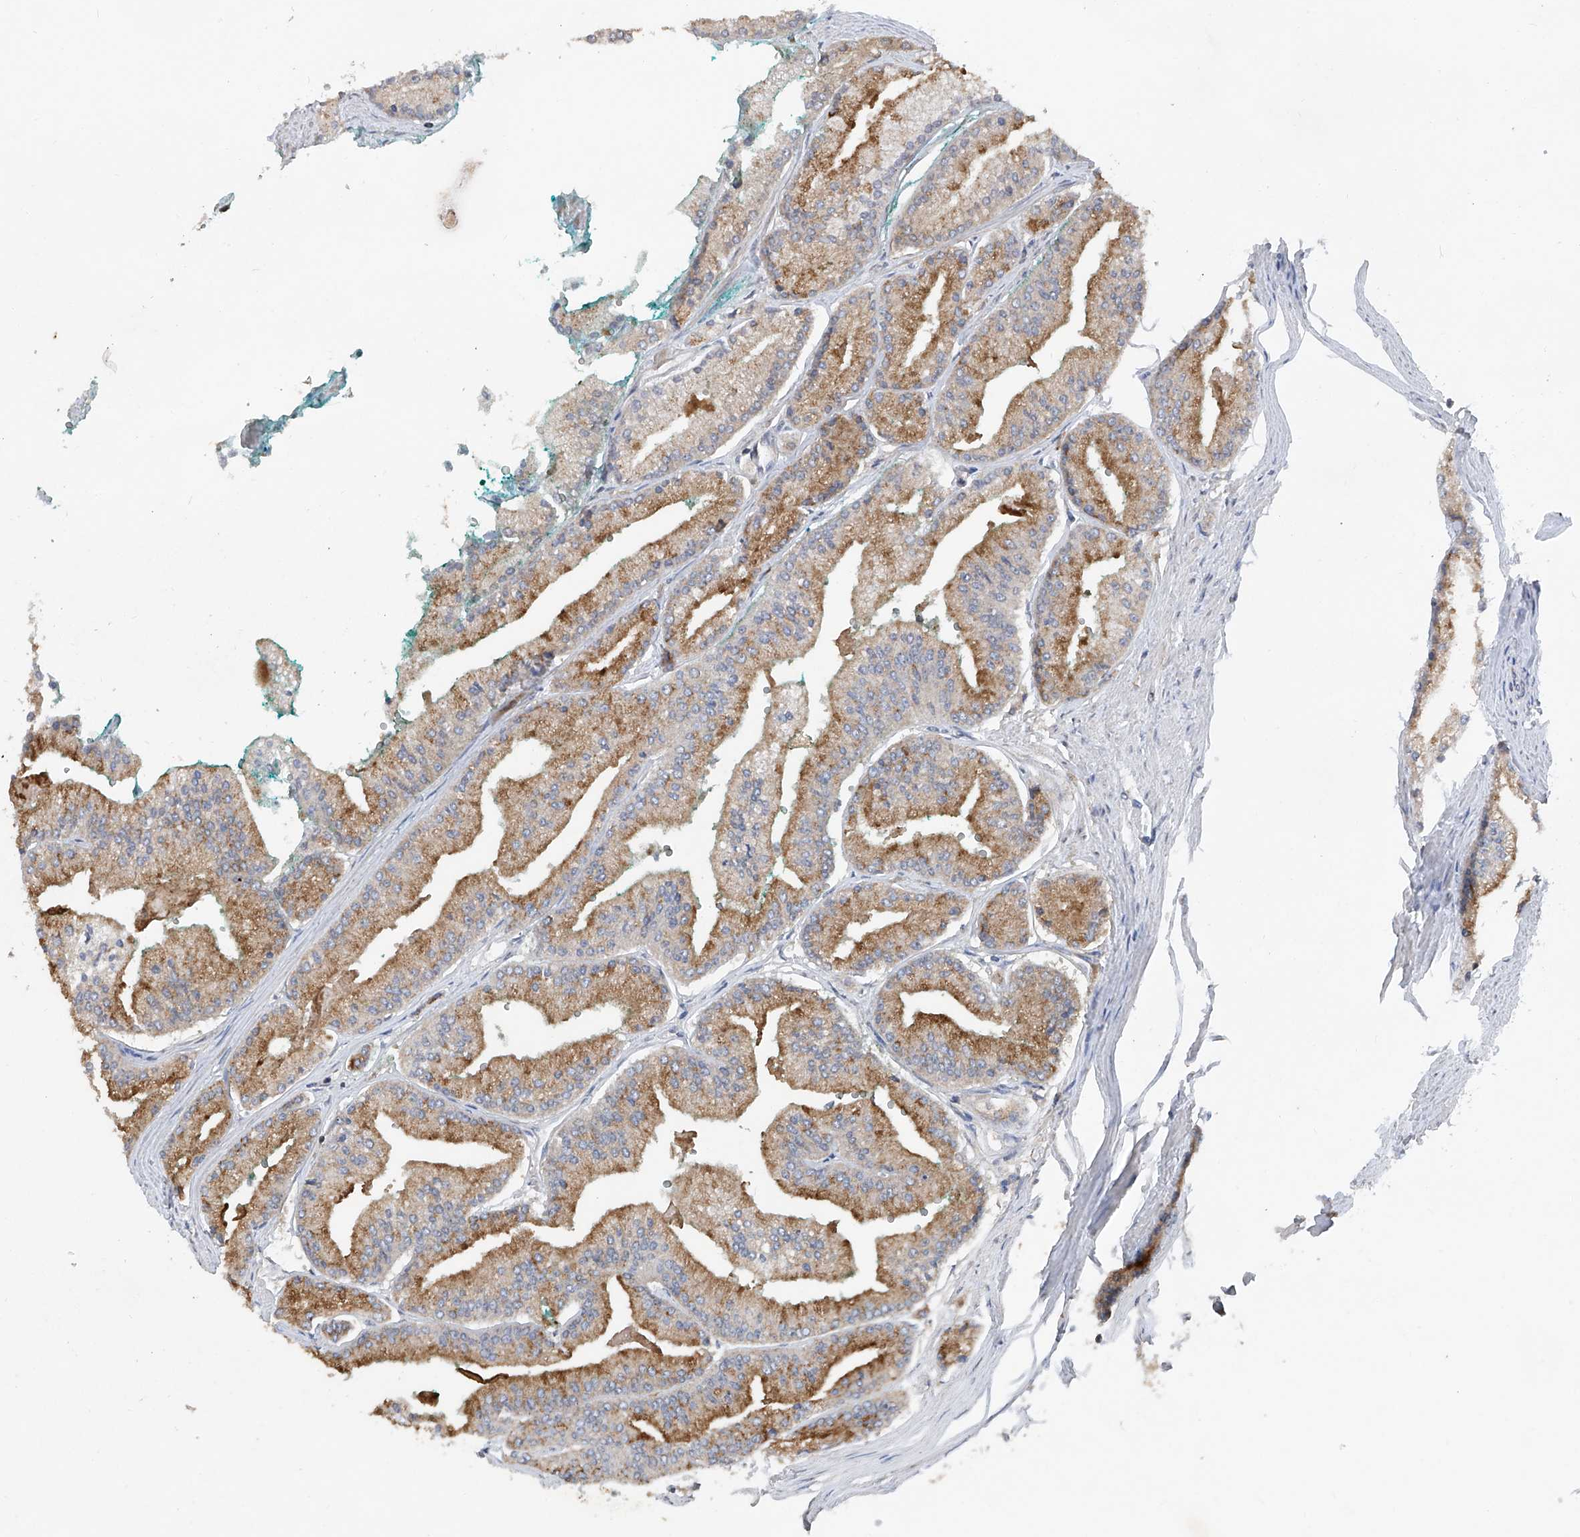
{"staining": {"intensity": "moderate", "quantity": ">75%", "location": "cytoplasmic/membranous"}, "tissue": "prostate cancer", "cell_type": "Tumor cells", "image_type": "cancer", "snomed": [{"axis": "morphology", "description": "Adenocarcinoma, Low grade"}, {"axis": "topography", "description": "Prostate"}], "caption": "Immunohistochemistry photomicrograph of human prostate cancer stained for a protein (brown), which exhibits medium levels of moderate cytoplasmic/membranous staining in about >75% of tumor cells.", "gene": "BCKDHB", "patient": {"sex": "male", "age": 52}}